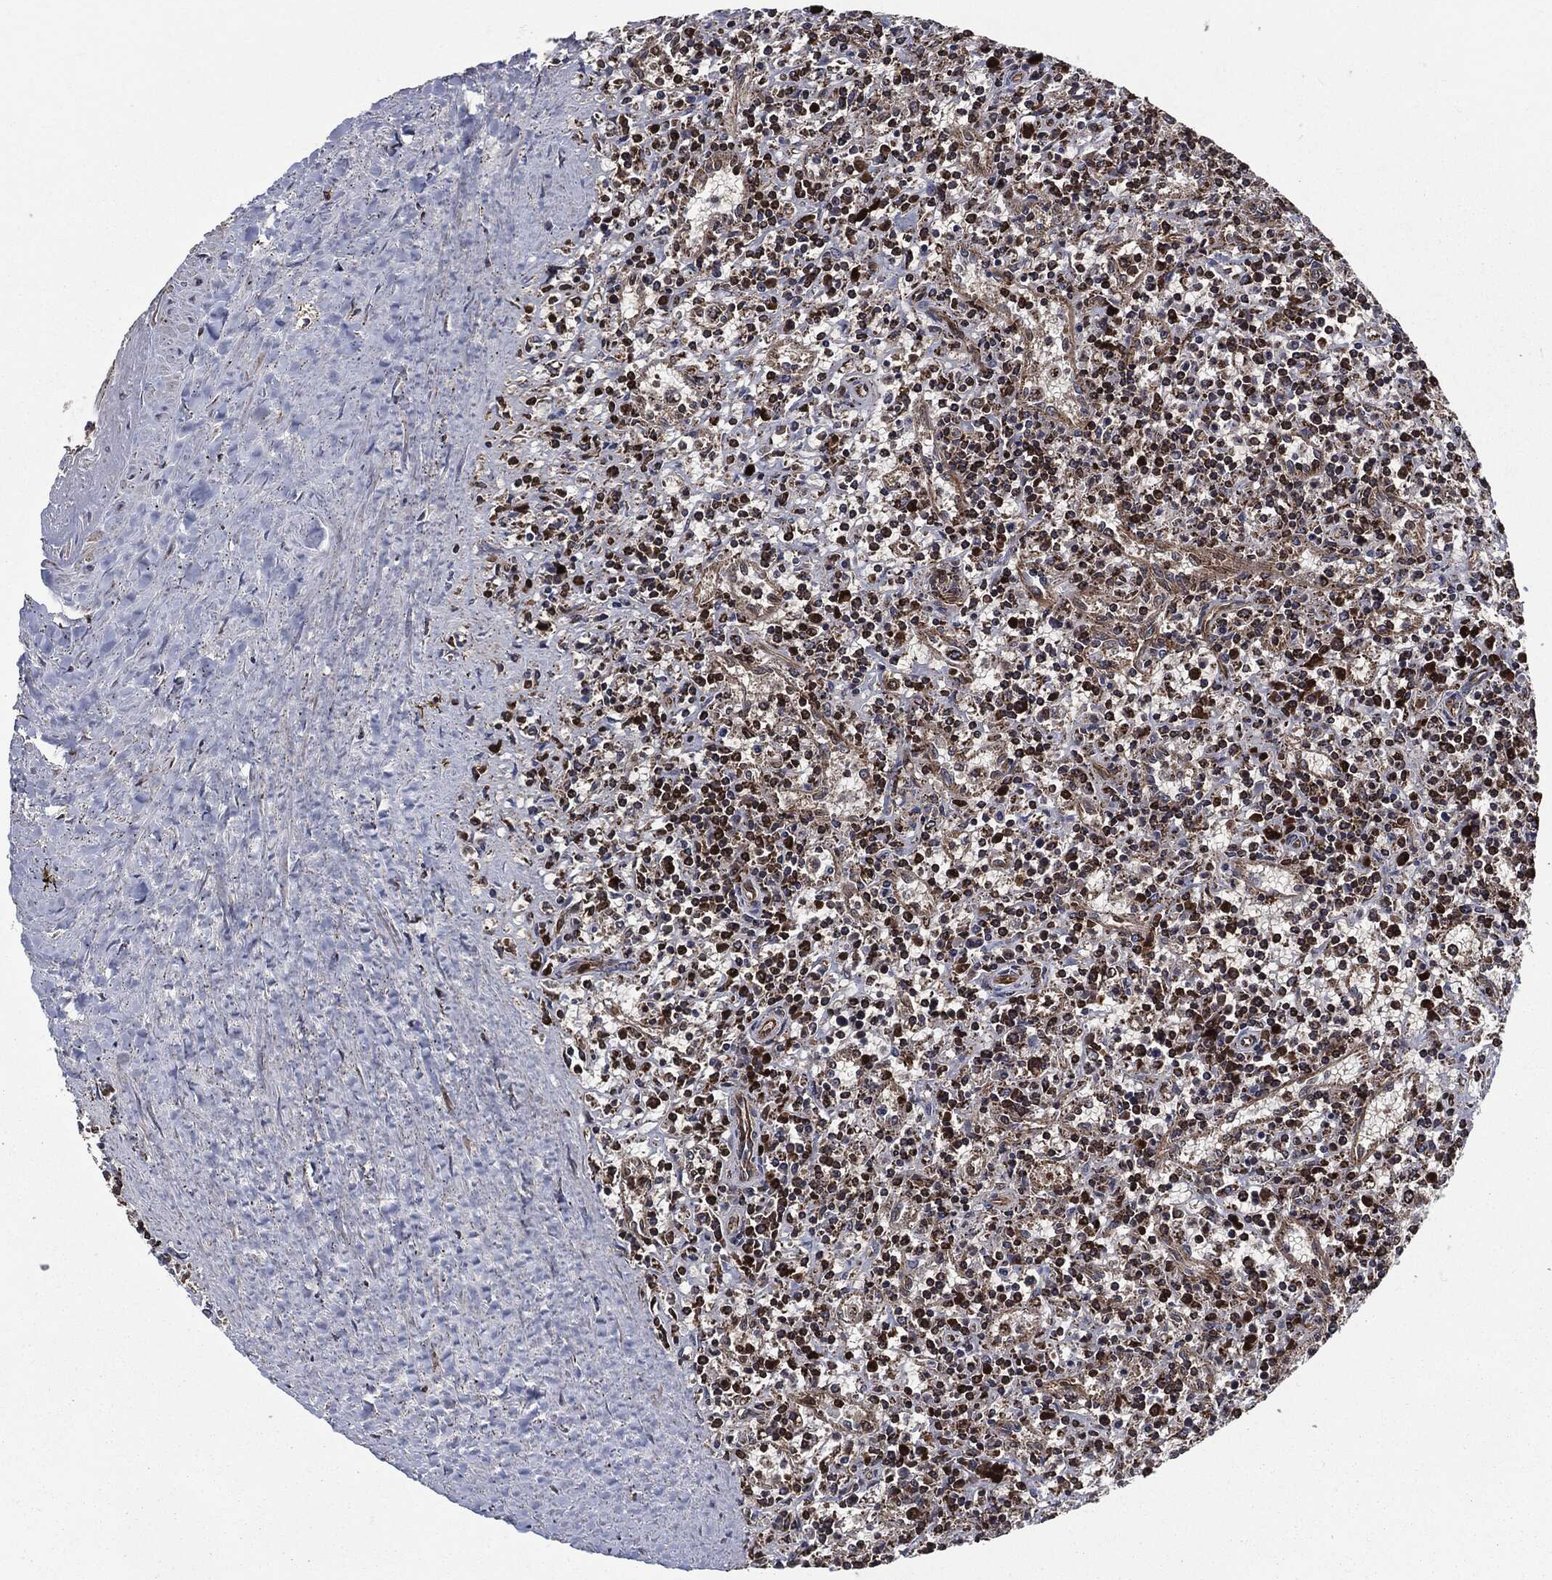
{"staining": {"intensity": "strong", "quantity": "25%-75%", "location": "cytoplasmic/membranous"}, "tissue": "lymphoma", "cell_type": "Tumor cells", "image_type": "cancer", "snomed": [{"axis": "morphology", "description": "Malignant lymphoma, non-Hodgkin's type, Low grade"}, {"axis": "topography", "description": "Spleen"}], "caption": "The histopathology image exhibits staining of malignant lymphoma, non-Hodgkin's type (low-grade), revealing strong cytoplasmic/membranous protein positivity (brown color) within tumor cells.", "gene": "FH", "patient": {"sex": "male", "age": 62}}